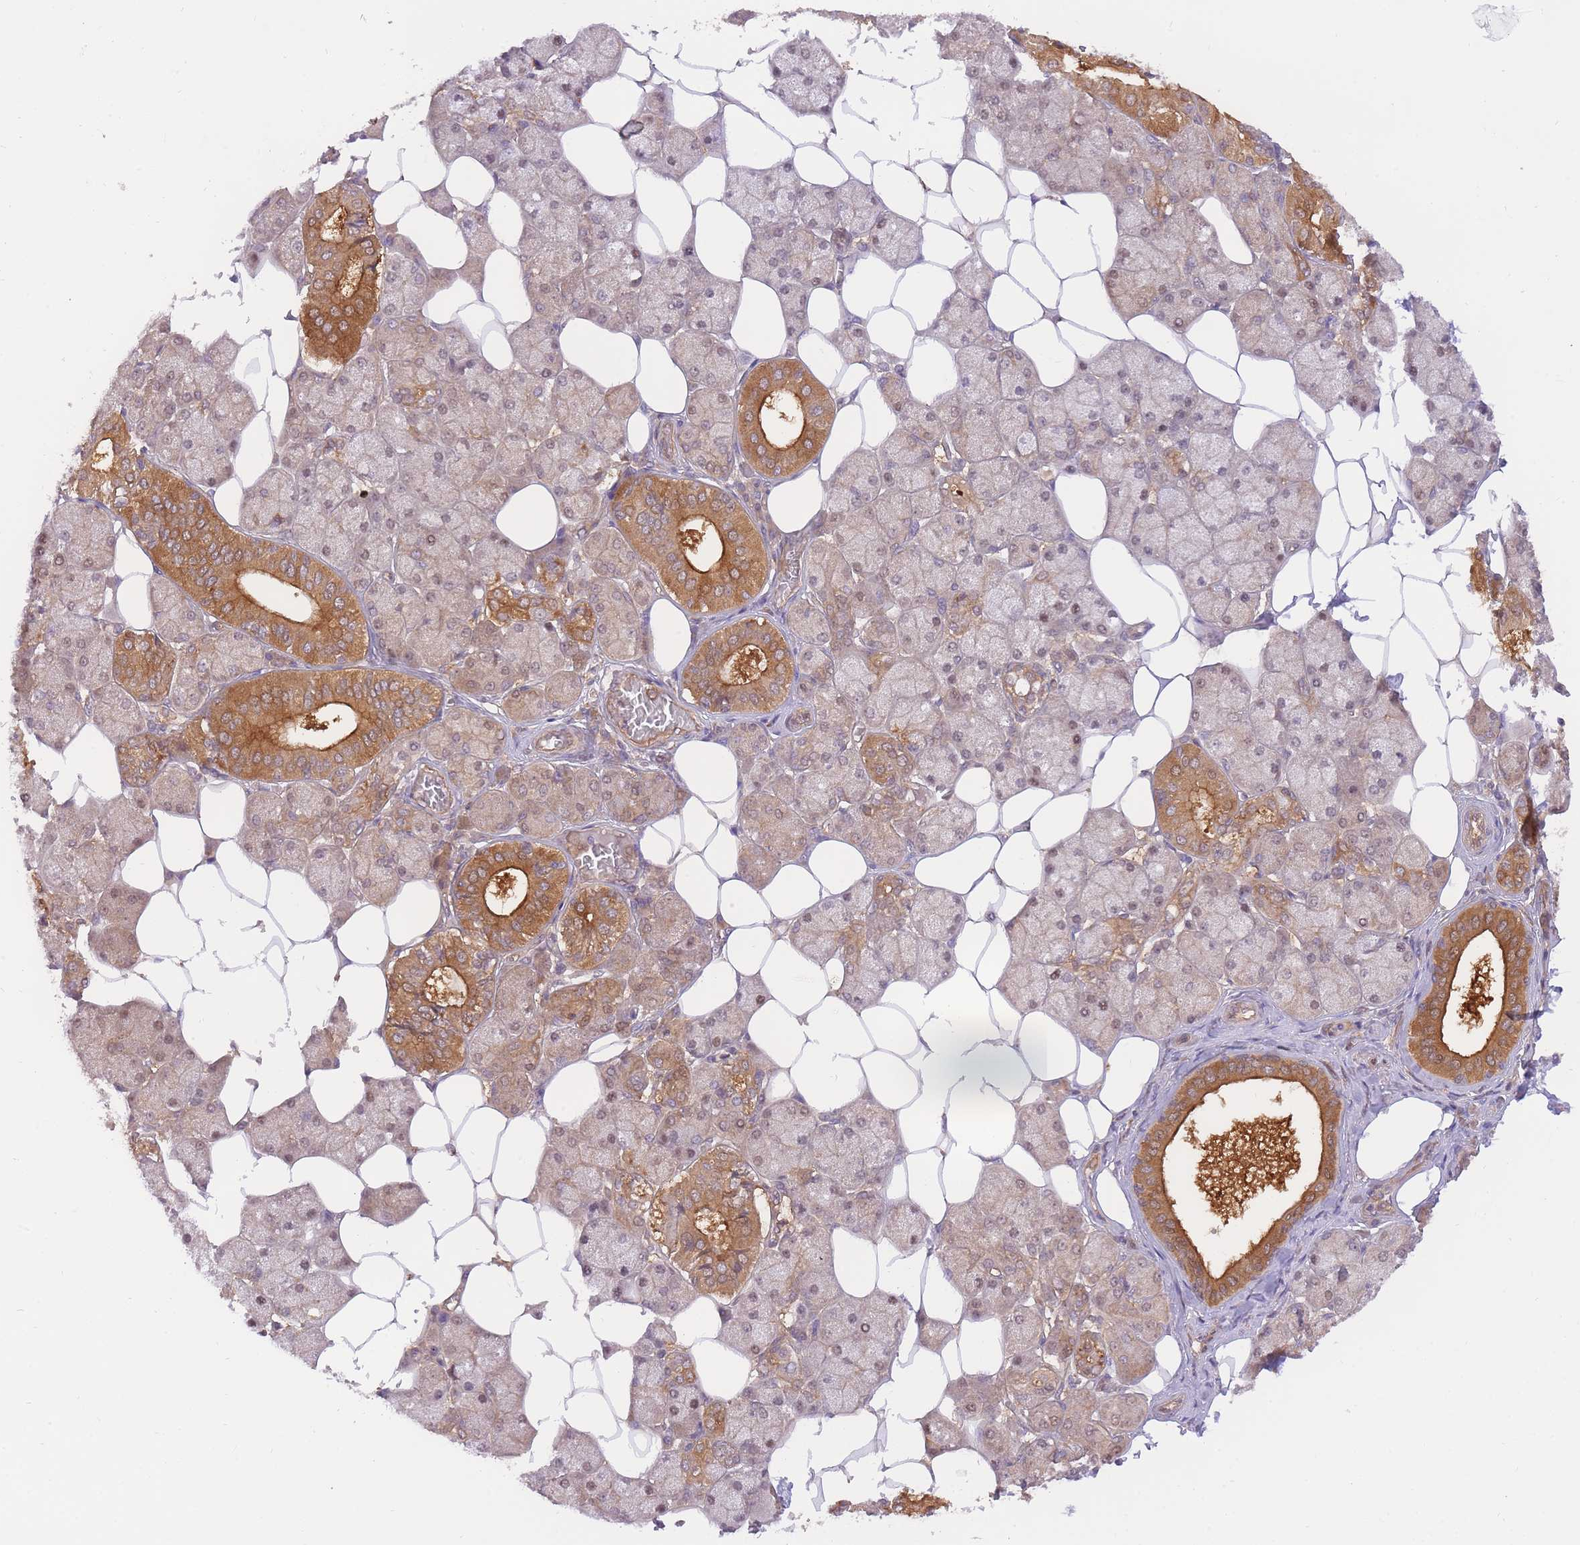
{"staining": {"intensity": "moderate", "quantity": "25%-75%", "location": "cytoplasmic/membranous,nuclear"}, "tissue": "salivary gland", "cell_type": "Glandular cells", "image_type": "normal", "snomed": [{"axis": "morphology", "description": "Squamous cell carcinoma, NOS"}, {"axis": "topography", "description": "Skin"}, {"axis": "topography", "description": "Head-Neck"}], "caption": "Immunohistochemistry (DAB) staining of benign human salivary gland exhibits moderate cytoplasmic/membranous,nuclear protein expression in approximately 25%-75% of glandular cells. The staining was performed using DAB (3,3'-diaminobenzidine) to visualize the protein expression in brown, while the nuclei were stained in blue with hematoxylin (Magnification: 20x).", "gene": "PREP", "patient": {"sex": "male", "age": 80}}